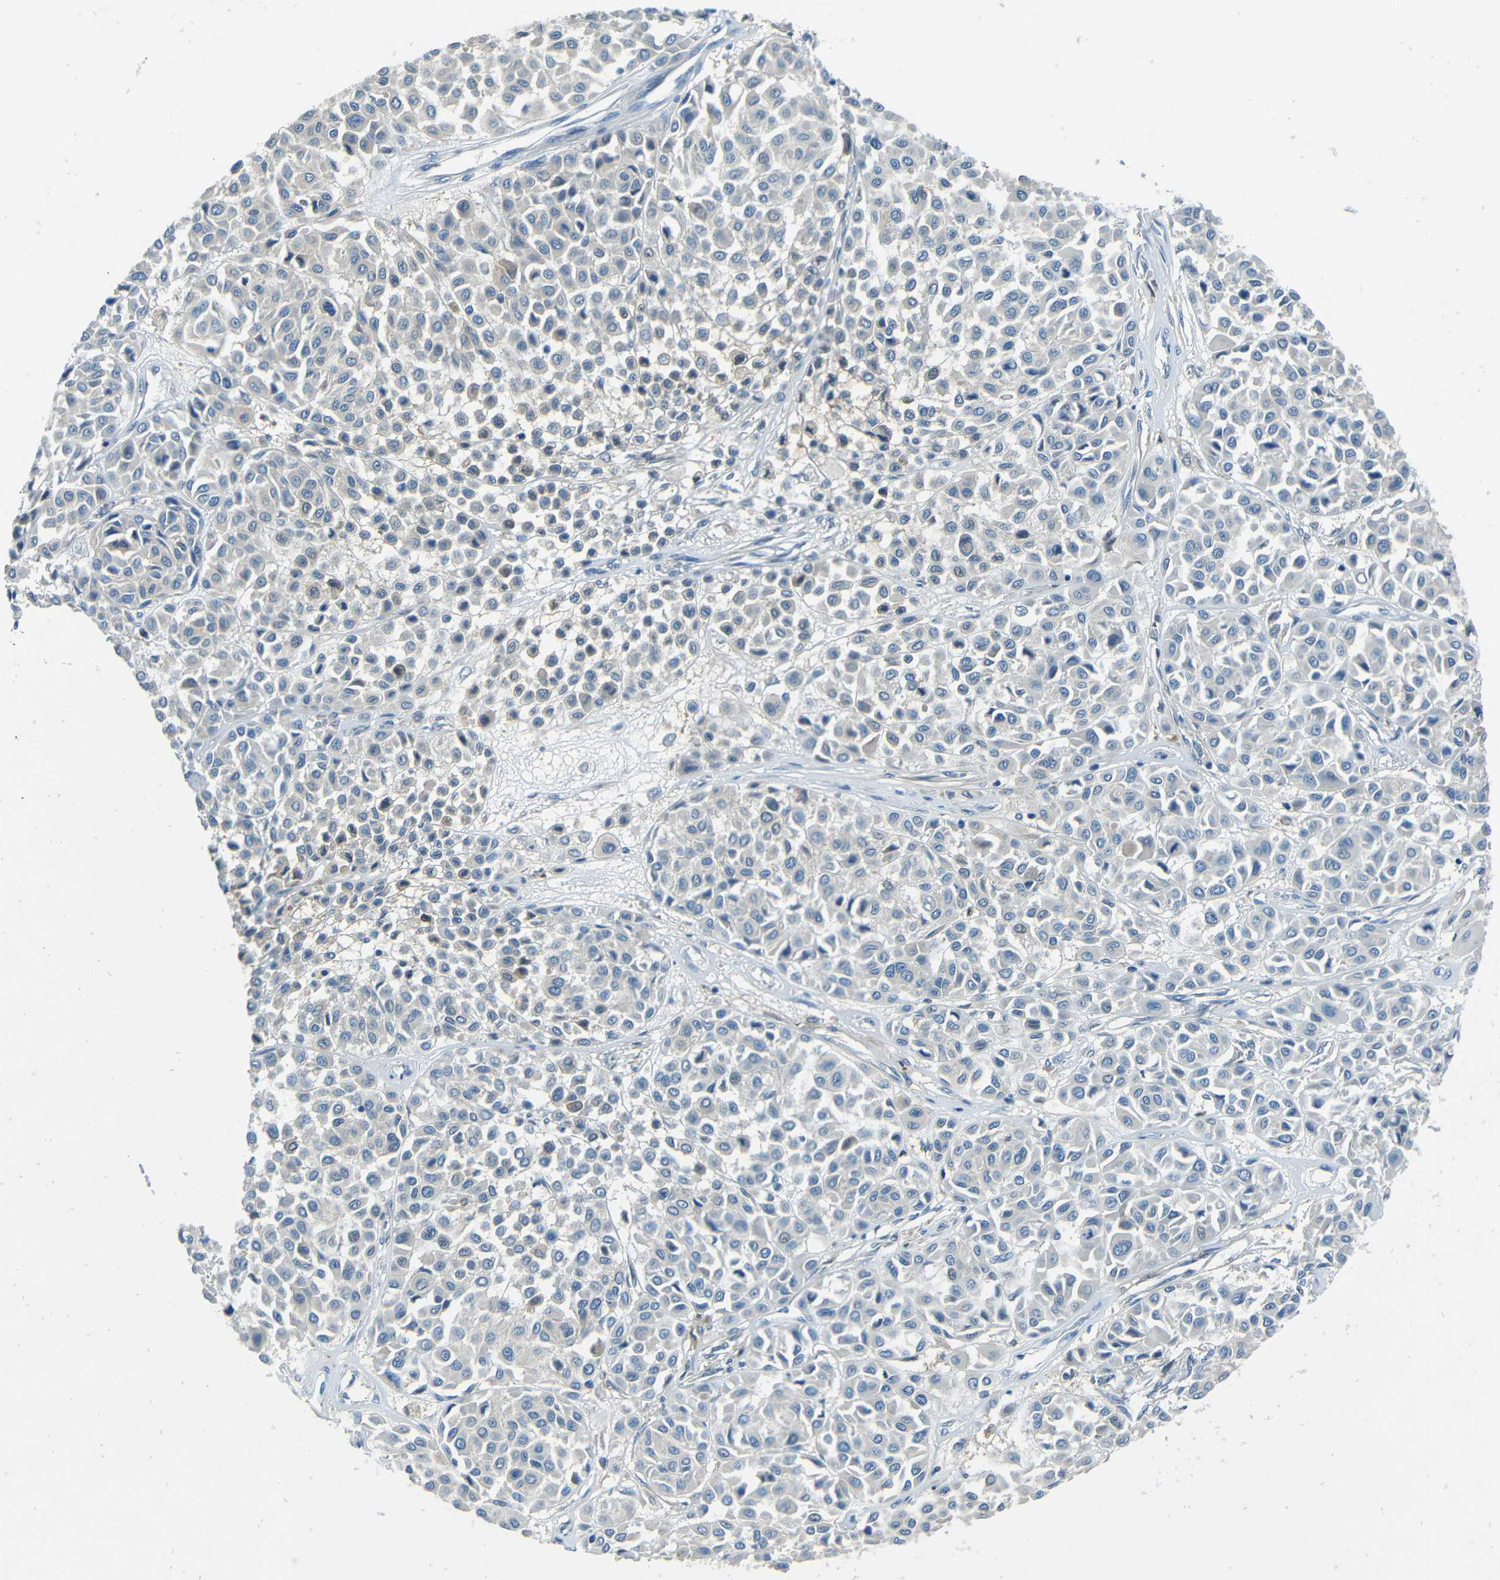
{"staining": {"intensity": "negative", "quantity": "none", "location": "none"}, "tissue": "melanoma", "cell_type": "Tumor cells", "image_type": "cancer", "snomed": [{"axis": "morphology", "description": "Malignant melanoma, Metastatic site"}, {"axis": "topography", "description": "Soft tissue"}], "caption": "Image shows no protein staining in tumor cells of melanoma tissue.", "gene": "CYP26B1", "patient": {"sex": "male", "age": 41}}